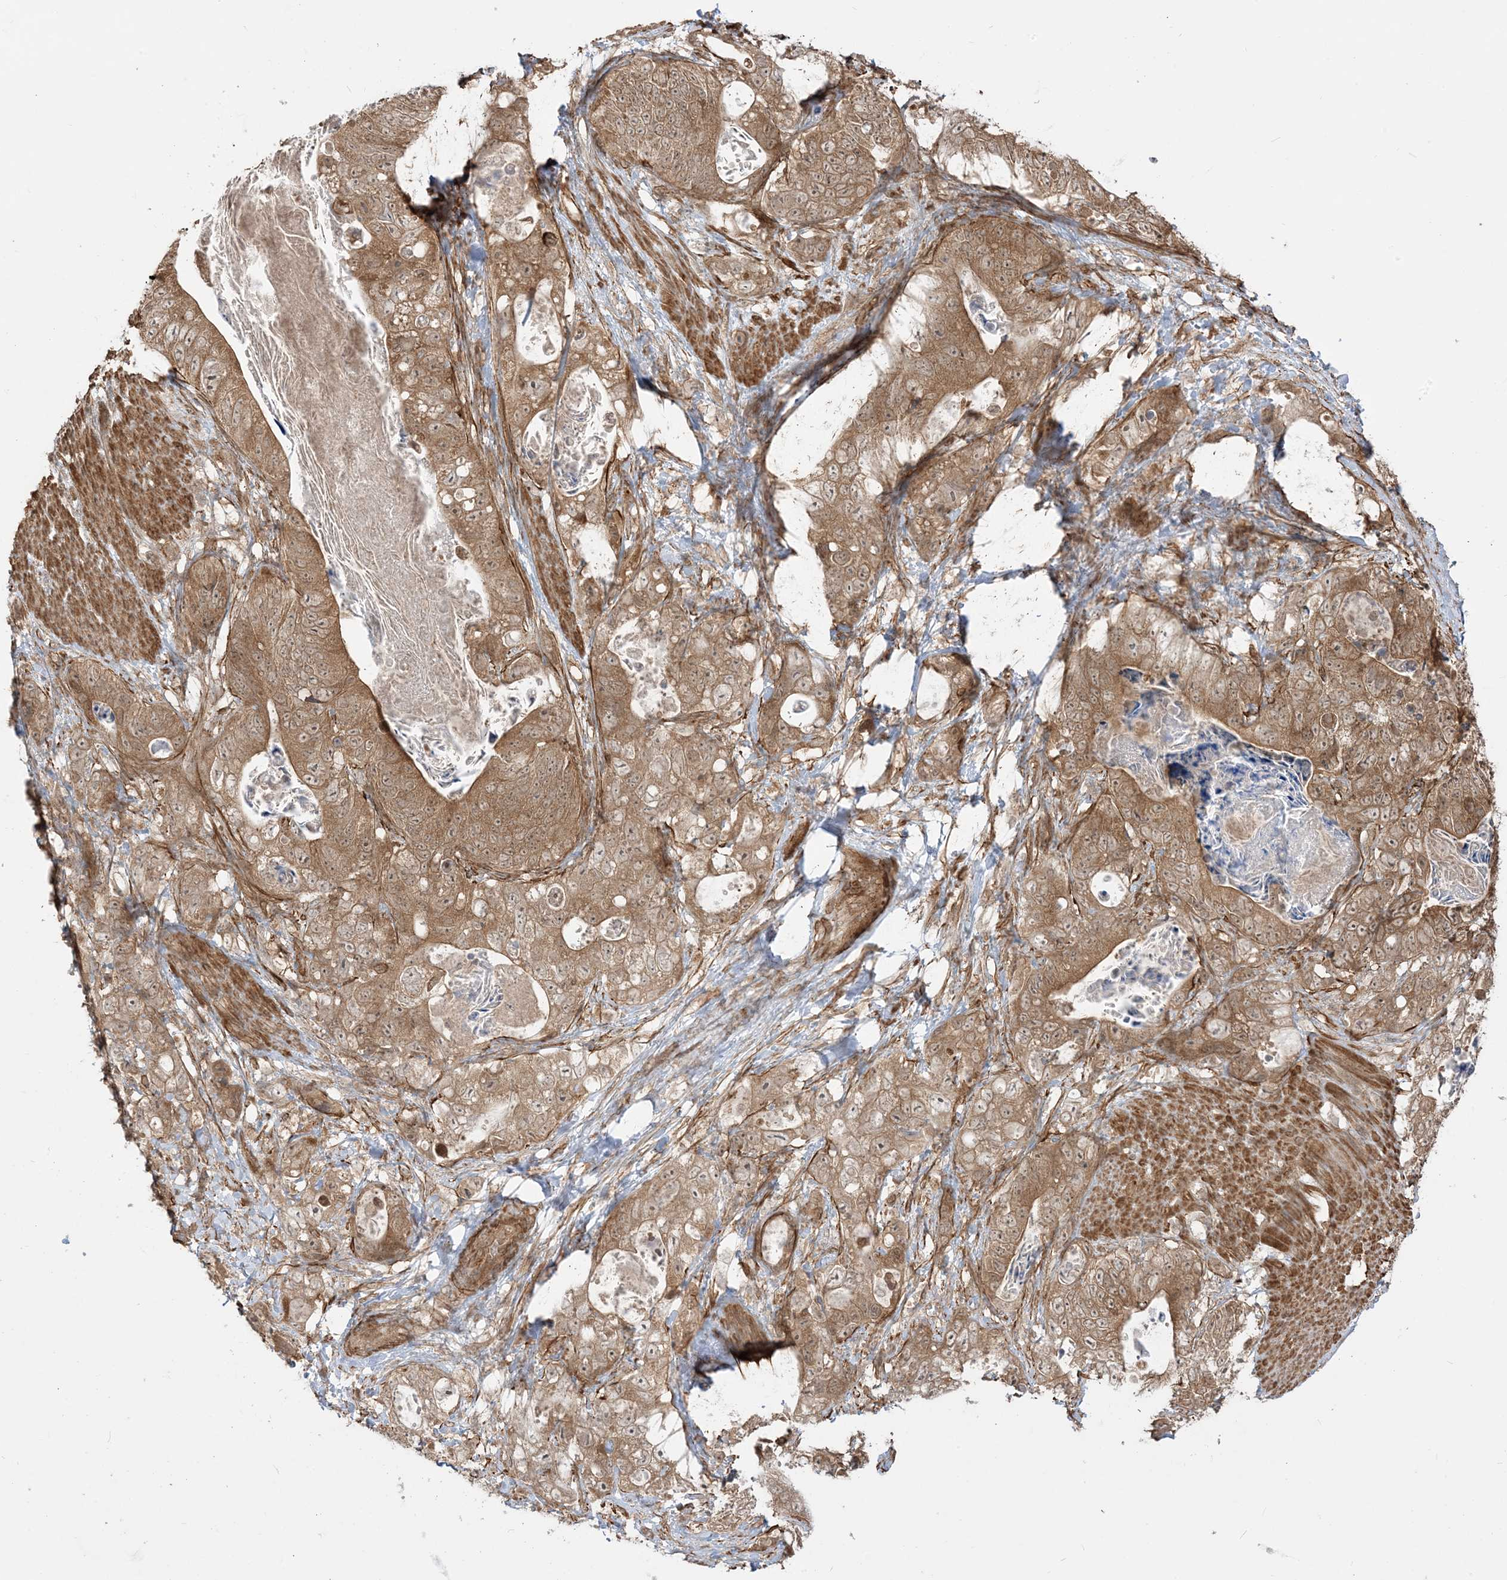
{"staining": {"intensity": "moderate", "quantity": ">75%", "location": "cytoplasmic/membranous"}, "tissue": "stomach cancer", "cell_type": "Tumor cells", "image_type": "cancer", "snomed": [{"axis": "morphology", "description": "Normal tissue, NOS"}, {"axis": "morphology", "description": "Adenocarcinoma, NOS"}, {"axis": "topography", "description": "Stomach"}], "caption": "Stomach adenocarcinoma tissue reveals moderate cytoplasmic/membranous expression in about >75% of tumor cells", "gene": "TBCC", "patient": {"sex": "female", "age": 89}}